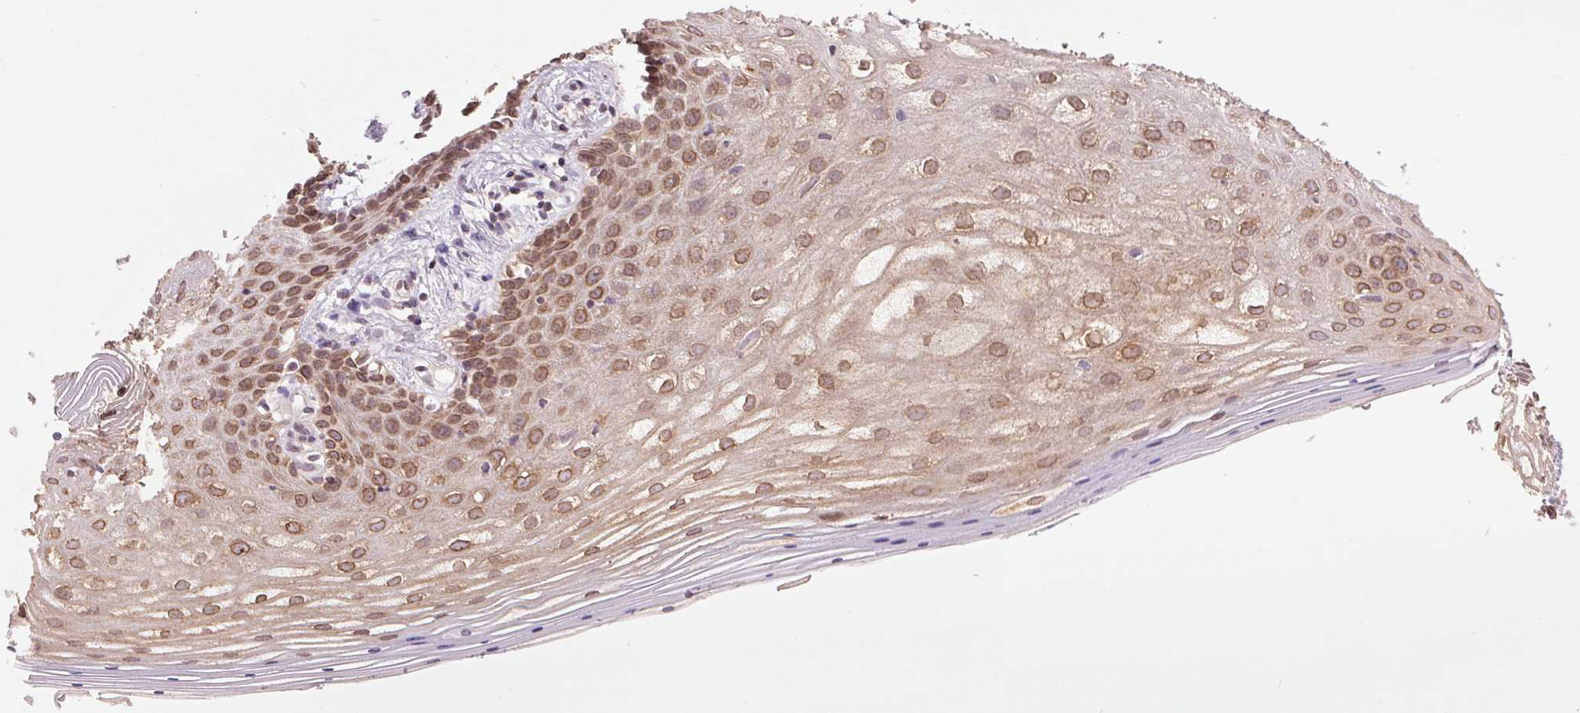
{"staining": {"intensity": "moderate", "quantity": ">75%", "location": "cytoplasmic/membranous"}, "tissue": "vagina", "cell_type": "Squamous epithelial cells", "image_type": "normal", "snomed": [{"axis": "morphology", "description": "Normal tissue, NOS"}, {"axis": "topography", "description": "Vagina"}], "caption": "Immunohistochemical staining of normal human vagina displays >75% levels of moderate cytoplasmic/membranous protein staining in approximately >75% of squamous epithelial cells. (Brightfield microscopy of DAB IHC at high magnification).", "gene": "TECR", "patient": {"sex": "female", "age": 42}}